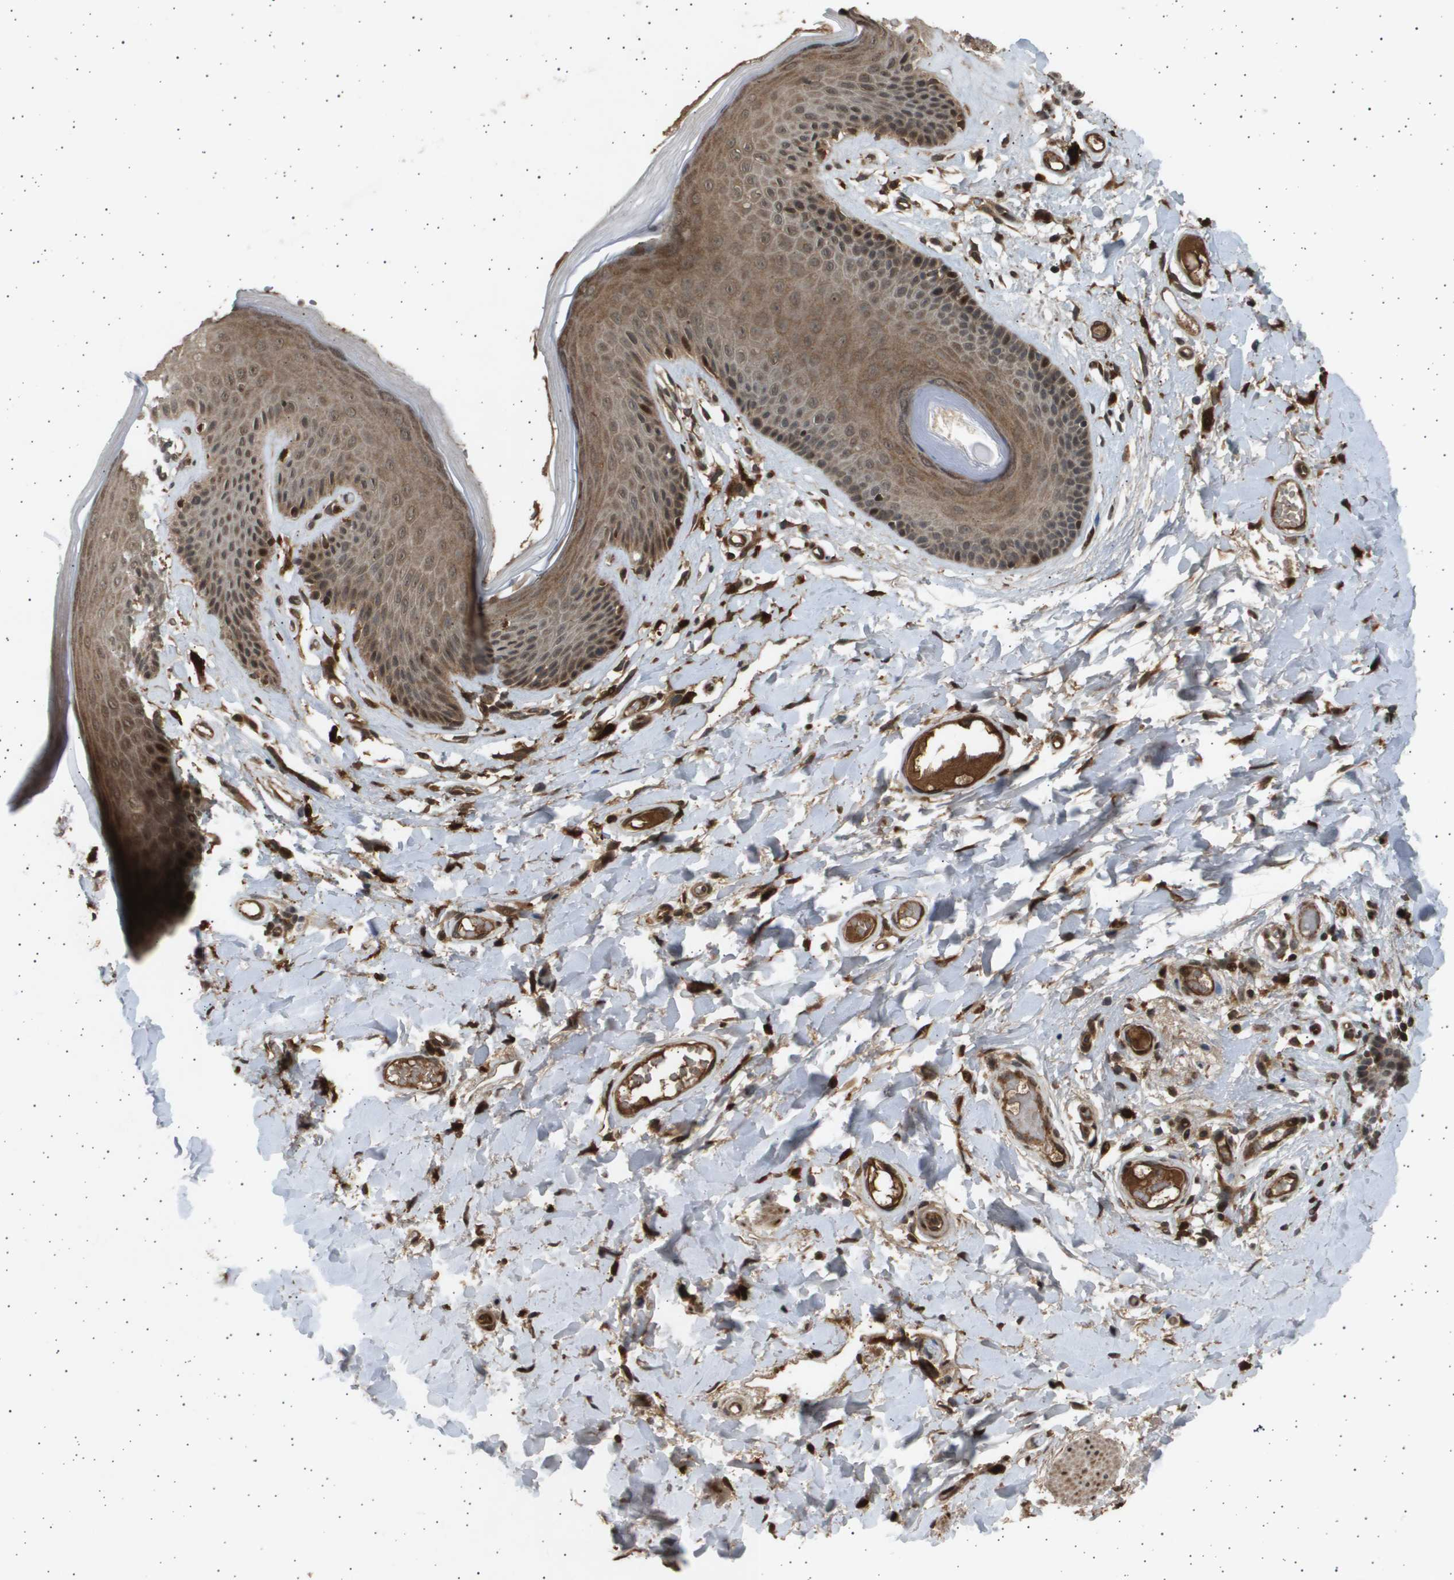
{"staining": {"intensity": "moderate", "quantity": "<25%", "location": "cytoplasmic/membranous,nuclear"}, "tissue": "skin", "cell_type": "Epidermal cells", "image_type": "normal", "snomed": [{"axis": "morphology", "description": "Normal tissue, NOS"}, {"axis": "topography", "description": "Vulva"}], "caption": "Moderate cytoplasmic/membranous,nuclear positivity is appreciated in about <25% of epidermal cells in benign skin.", "gene": "TNRC6A", "patient": {"sex": "female", "age": 73}}